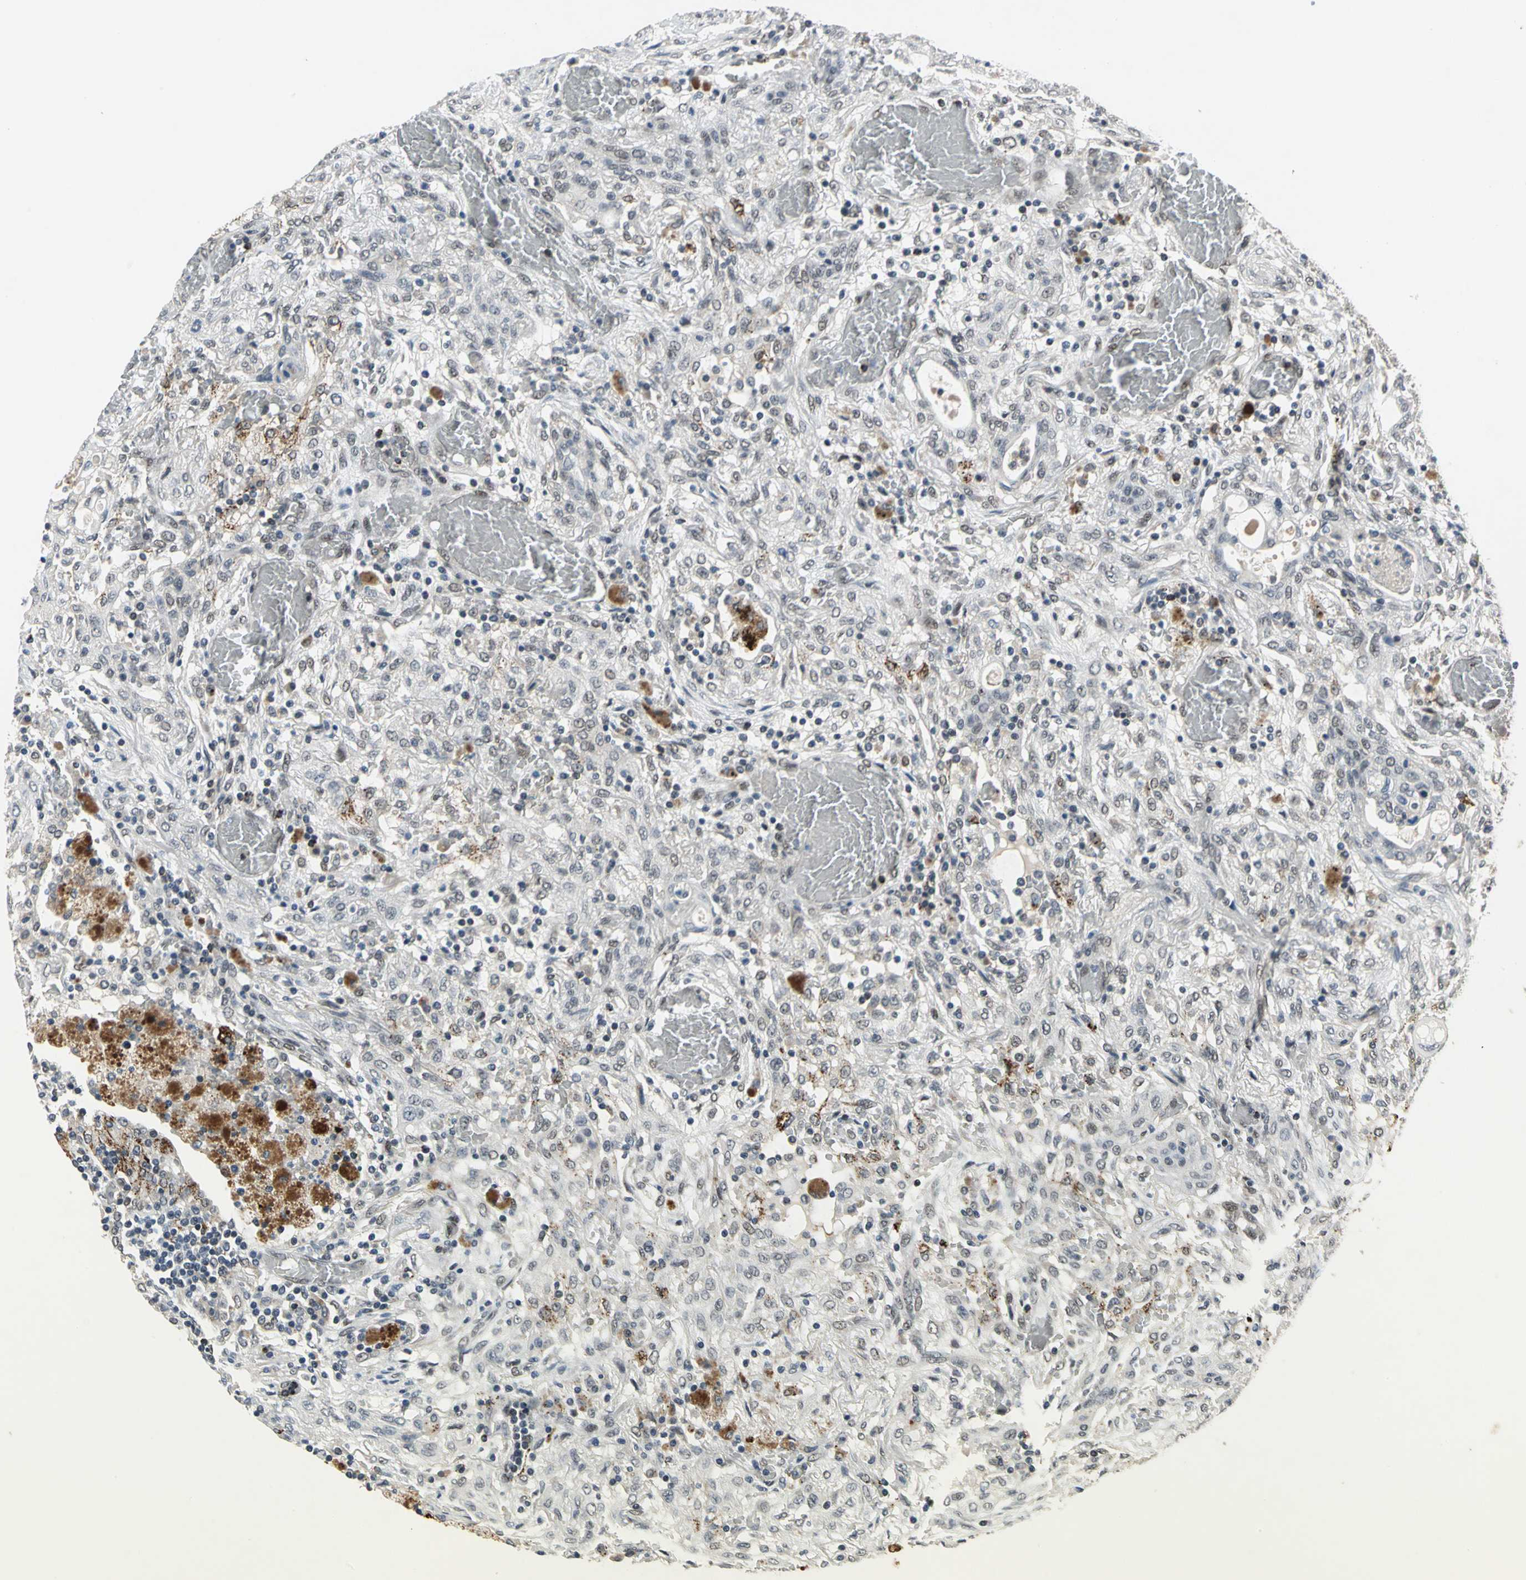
{"staining": {"intensity": "negative", "quantity": "none", "location": "none"}, "tissue": "lung cancer", "cell_type": "Tumor cells", "image_type": "cancer", "snomed": [{"axis": "morphology", "description": "Squamous cell carcinoma, NOS"}, {"axis": "topography", "description": "Lung"}], "caption": "DAB (3,3'-diaminobenzidine) immunohistochemical staining of human lung cancer exhibits no significant positivity in tumor cells. Brightfield microscopy of IHC stained with DAB (brown) and hematoxylin (blue), captured at high magnification.", "gene": "ELF2", "patient": {"sex": "female", "age": 47}}